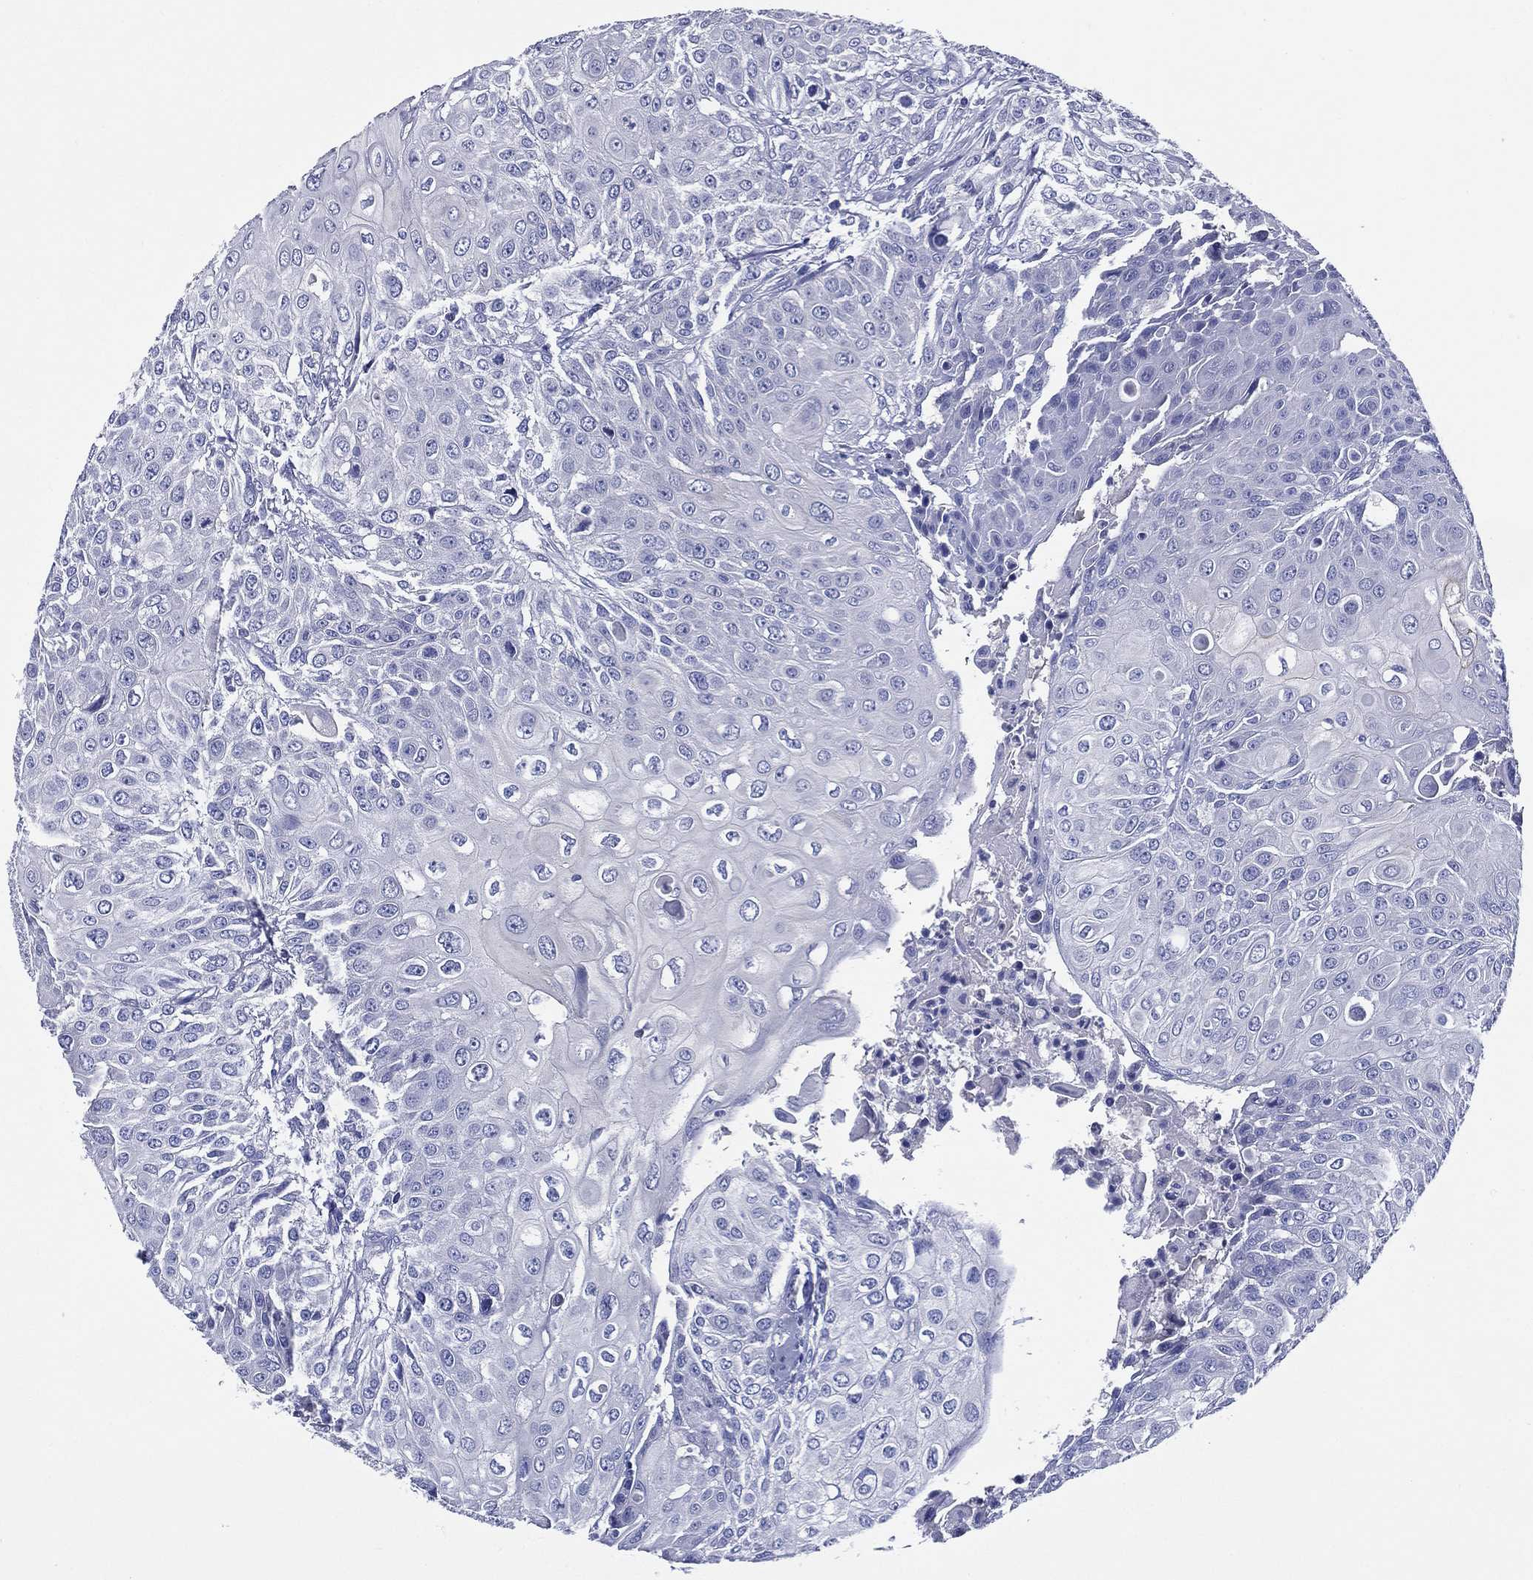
{"staining": {"intensity": "negative", "quantity": "none", "location": "none"}, "tissue": "urothelial cancer", "cell_type": "Tumor cells", "image_type": "cancer", "snomed": [{"axis": "morphology", "description": "Urothelial carcinoma, High grade"}, {"axis": "topography", "description": "Urinary bladder"}], "caption": "Urothelial carcinoma (high-grade) was stained to show a protein in brown. There is no significant expression in tumor cells. (Immunohistochemistry, brightfield microscopy, high magnification).", "gene": "ACE2", "patient": {"sex": "female", "age": 79}}